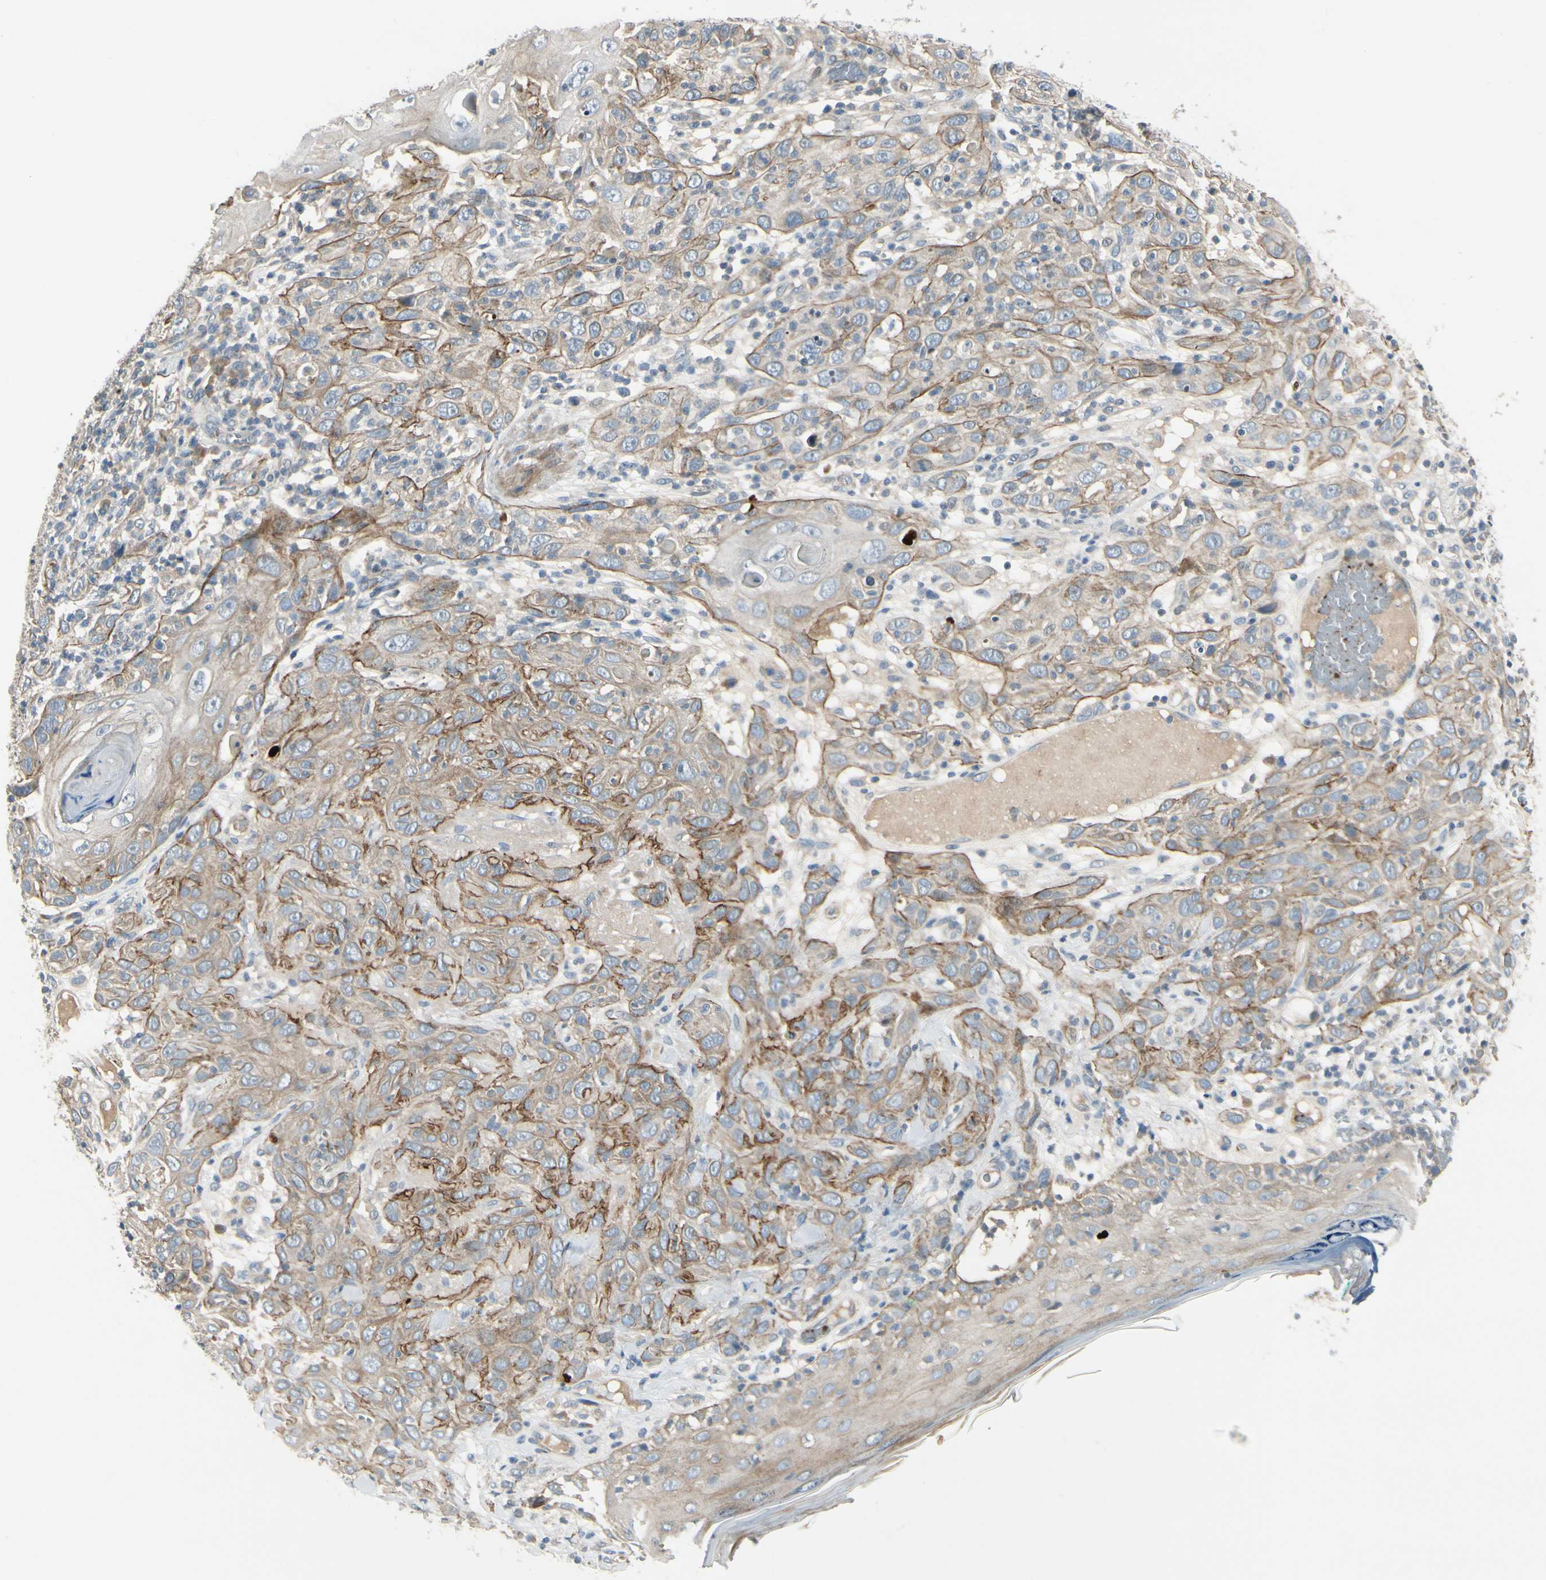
{"staining": {"intensity": "strong", "quantity": ">75%", "location": "cytoplasmic/membranous"}, "tissue": "skin cancer", "cell_type": "Tumor cells", "image_type": "cancer", "snomed": [{"axis": "morphology", "description": "Squamous cell carcinoma, NOS"}, {"axis": "topography", "description": "Skin"}], "caption": "This is a micrograph of immunohistochemistry staining of squamous cell carcinoma (skin), which shows strong expression in the cytoplasmic/membranous of tumor cells.", "gene": "PPP3CB", "patient": {"sex": "female", "age": 88}}